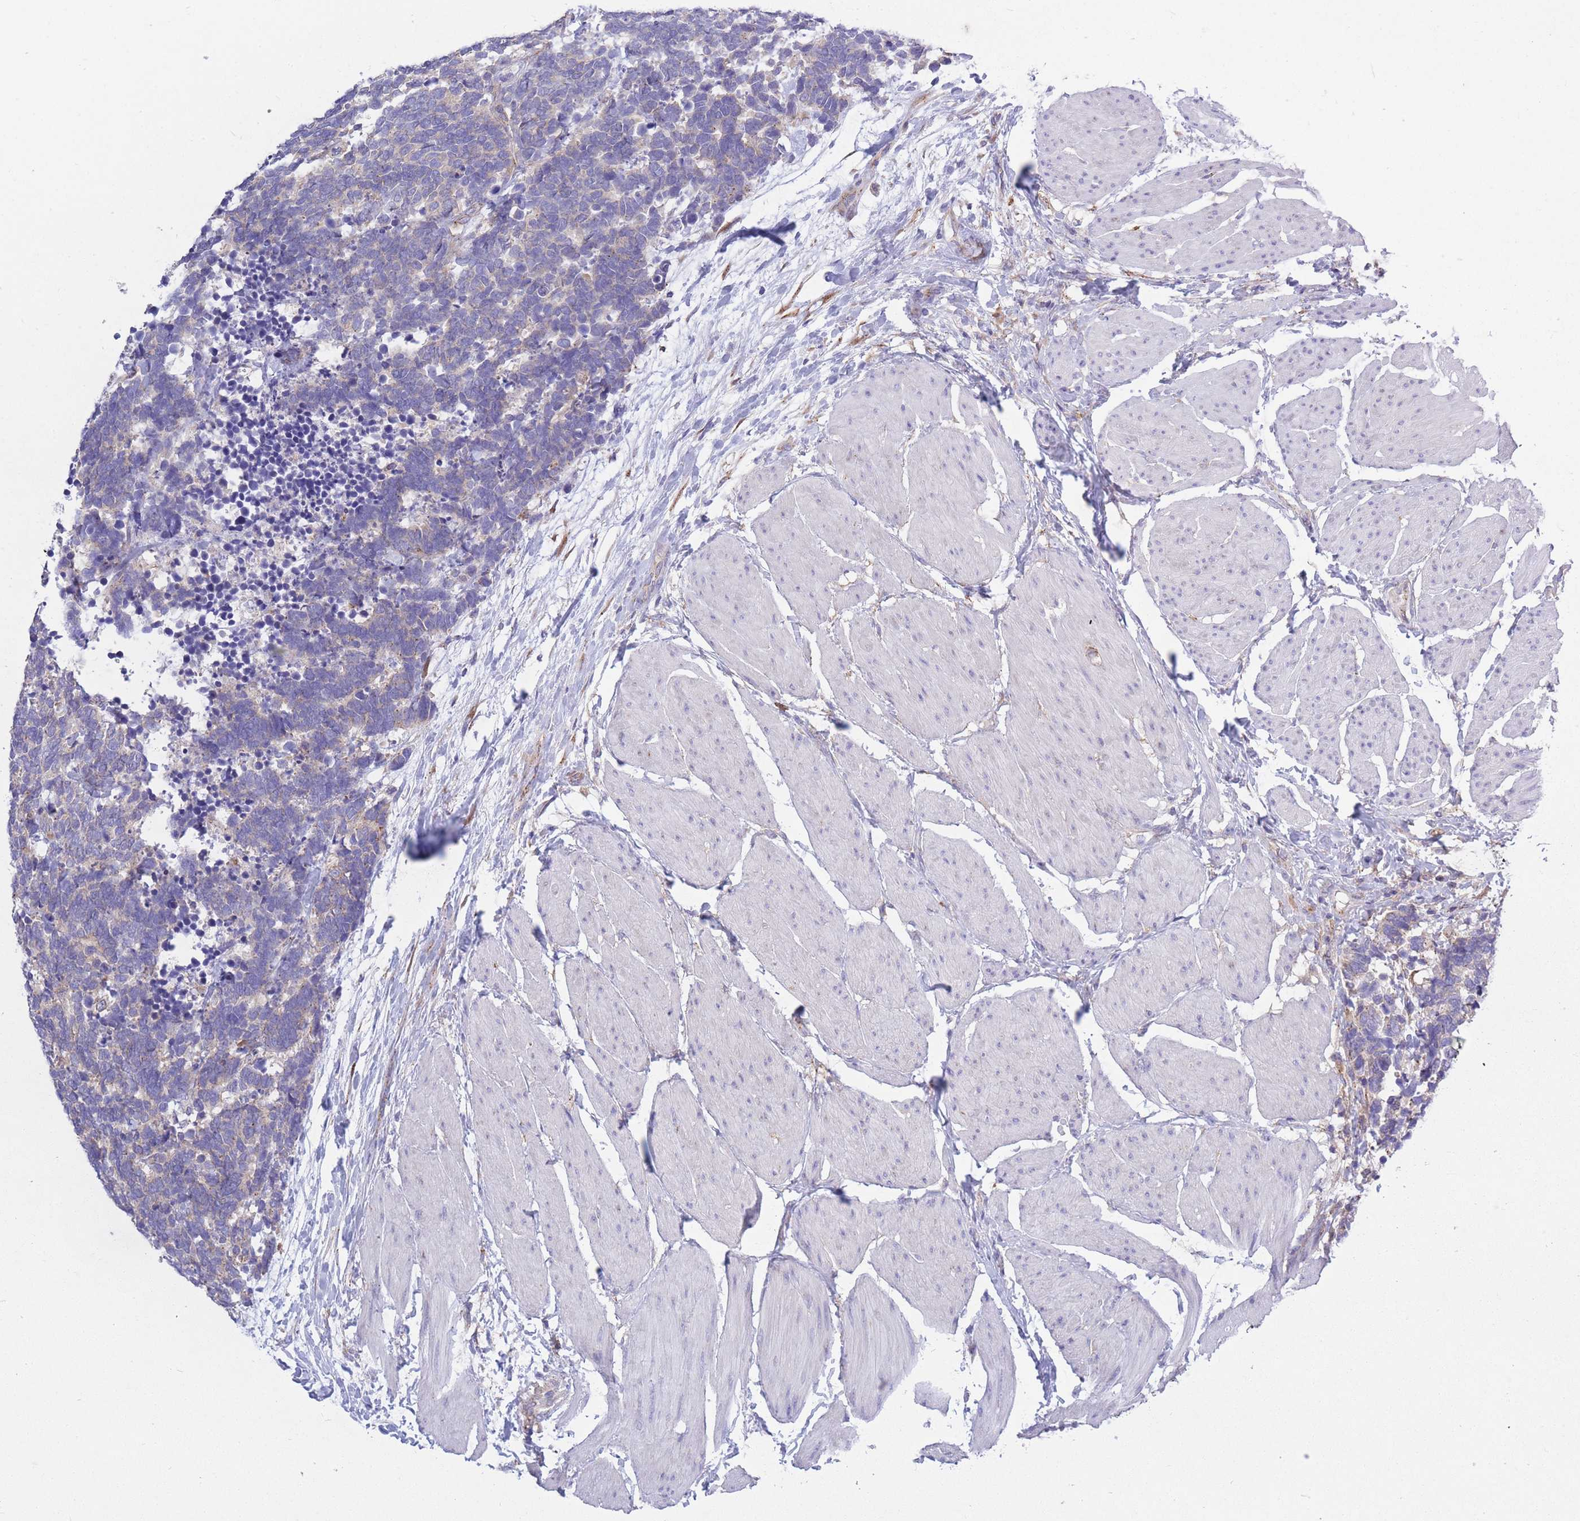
{"staining": {"intensity": "negative", "quantity": "none", "location": "none"}, "tissue": "carcinoid", "cell_type": "Tumor cells", "image_type": "cancer", "snomed": [{"axis": "morphology", "description": "Carcinoma, NOS"}, {"axis": "morphology", "description": "Carcinoid, malignant, NOS"}, {"axis": "topography", "description": "Urinary bladder"}], "caption": "DAB (3,3'-diaminobenzidine) immunohistochemical staining of malignant carcinoid shows no significant staining in tumor cells.", "gene": "COPG2", "patient": {"sex": "male", "age": 57}}